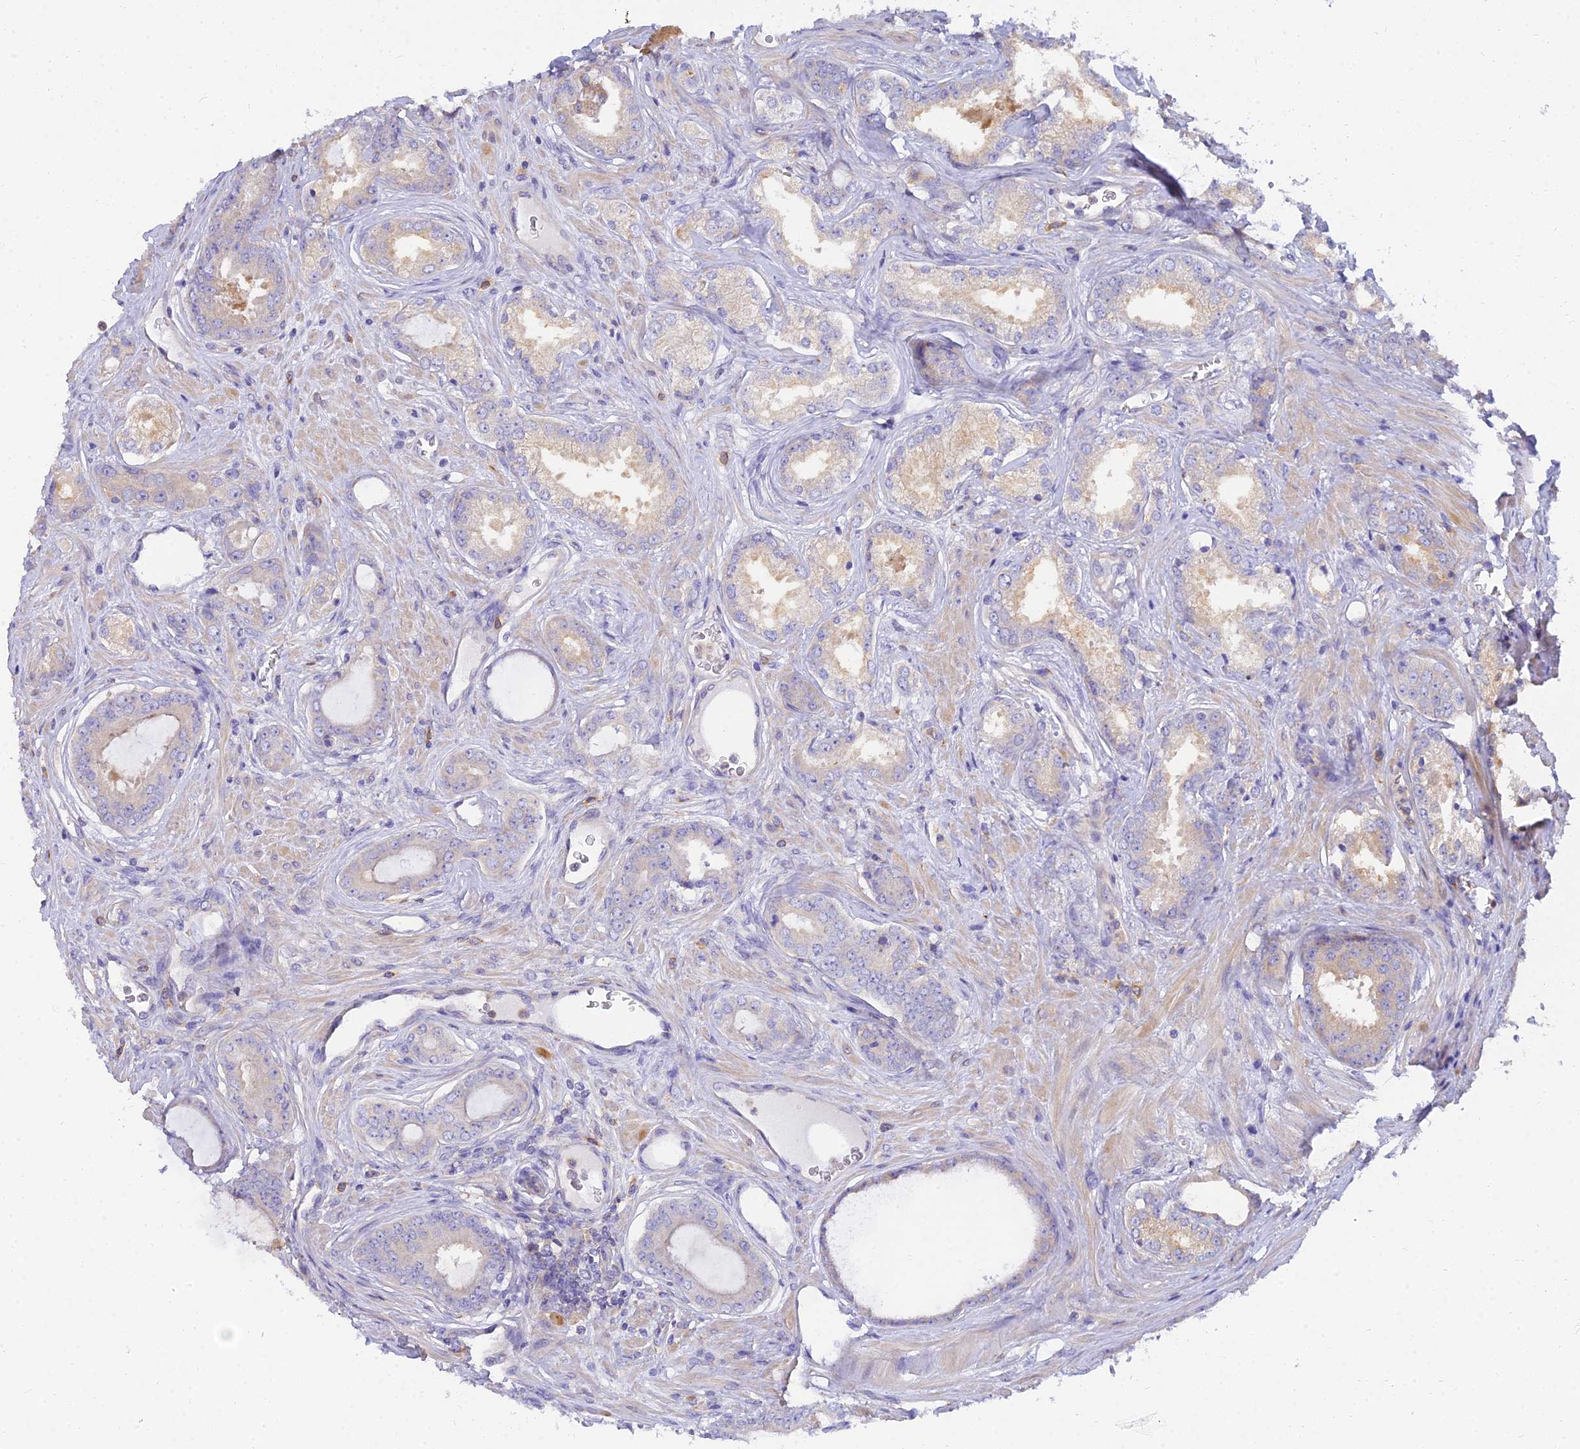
{"staining": {"intensity": "moderate", "quantity": "<25%", "location": "cytoplasmic/membranous"}, "tissue": "prostate cancer", "cell_type": "Tumor cells", "image_type": "cancer", "snomed": [{"axis": "morphology", "description": "Adenocarcinoma, Low grade"}, {"axis": "topography", "description": "Prostate"}], "caption": "Protein staining of prostate cancer tissue reveals moderate cytoplasmic/membranous positivity in approximately <25% of tumor cells. (DAB IHC, brown staining for protein, blue staining for nuclei).", "gene": "ARL8B", "patient": {"sex": "male", "age": 68}}